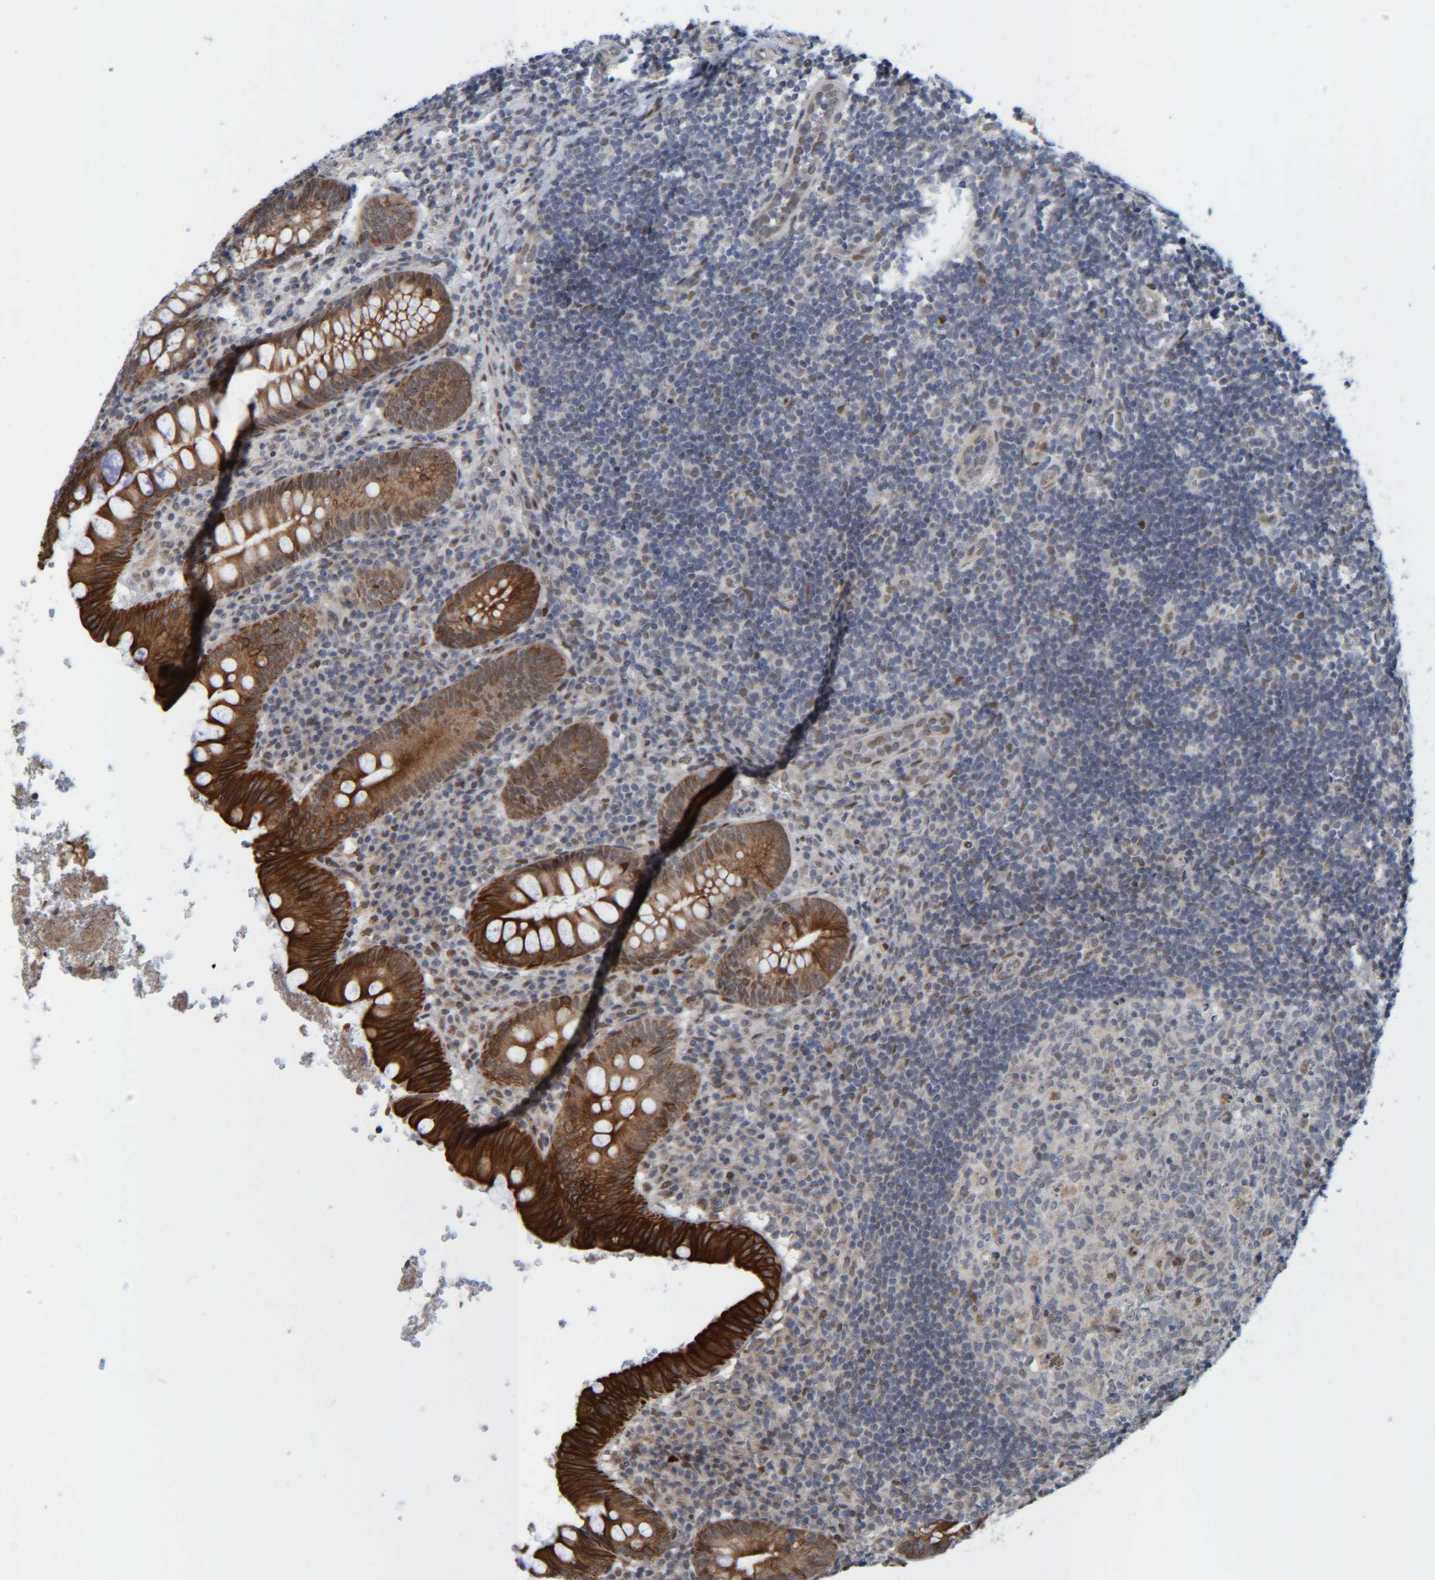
{"staining": {"intensity": "strong", "quantity": ">75%", "location": "cytoplasmic/membranous"}, "tissue": "appendix", "cell_type": "Glandular cells", "image_type": "normal", "snomed": [{"axis": "morphology", "description": "Normal tissue, NOS"}, {"axis": "topography", "description": "Appendix"}], "caption": "Immunohistochemical staining of unremarkable human appendix displays >75% levels of strong cytoplasmic/membranous protein expression in approximately >75% of glandular cells. Ihc stains the protein in brown and the nuclei are stained blue.", "gene": "CCDC57", "patient": {"sex": "male", "age": 8}}